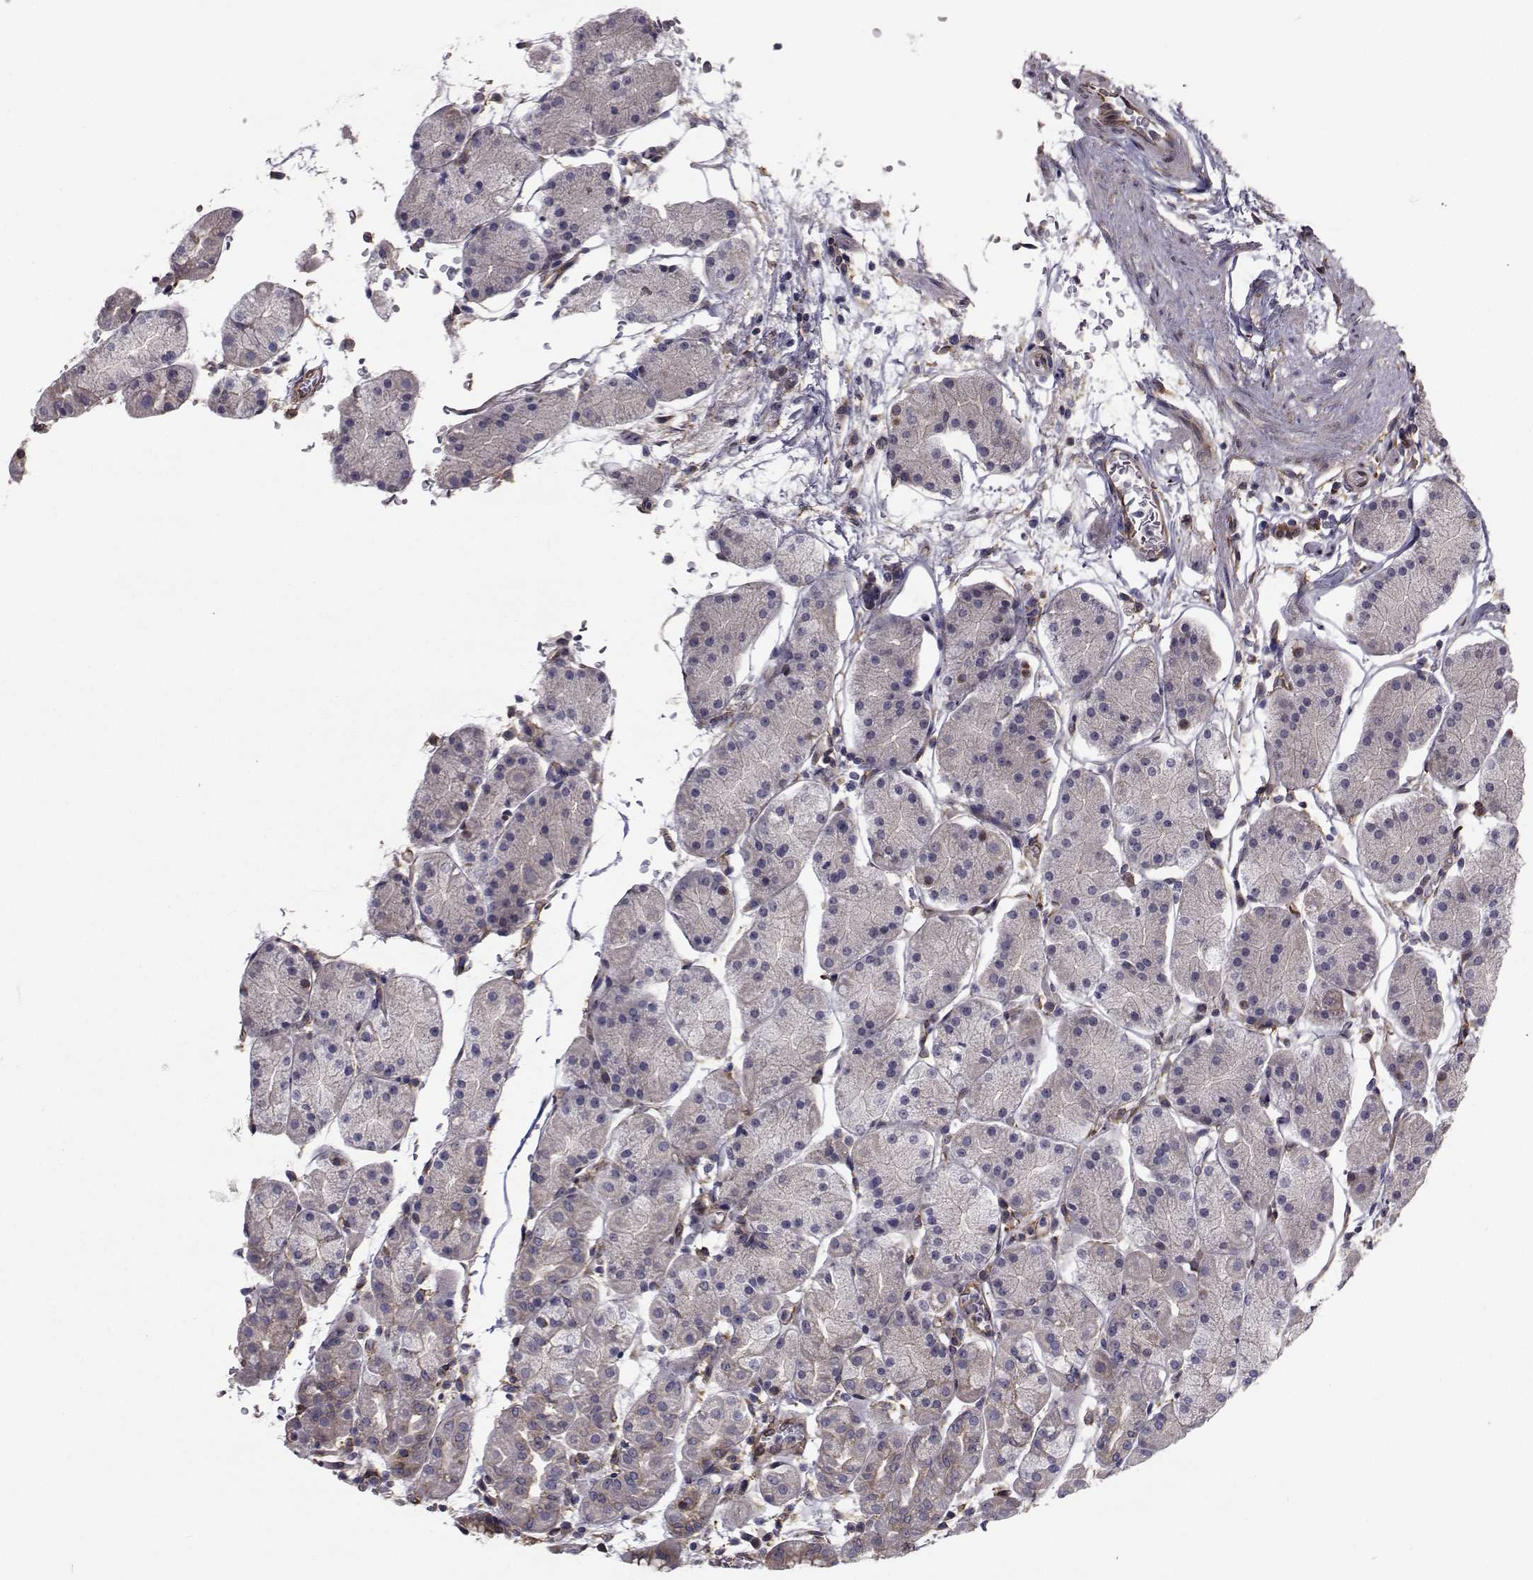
{"staining": {"intensity": "moderate", "quantity": "<25%", "location": "cytoplasmic/membranous"}, "tissue": "stomach", "cell_type": "Glandular cells", "image_type": "normal", "snomed": [{"axis": "morphology", "description": "Normal tissue, NOS"}, {"axis": "topography", "description": "Stomach"}], "caption": "Immunohistochemical staining of benign stomach exhibits low levels of moderate cytoplasmic/membranous expression in about <25% of glandular cells. The staining was performed using DAB (3,3'-diaminobenzidine), with brown indicating positive protein expression. Nuclei are stained blue with hematoxylin.", "gene": "TRIP10", "patient": {"sex": "male", "age": 54}}